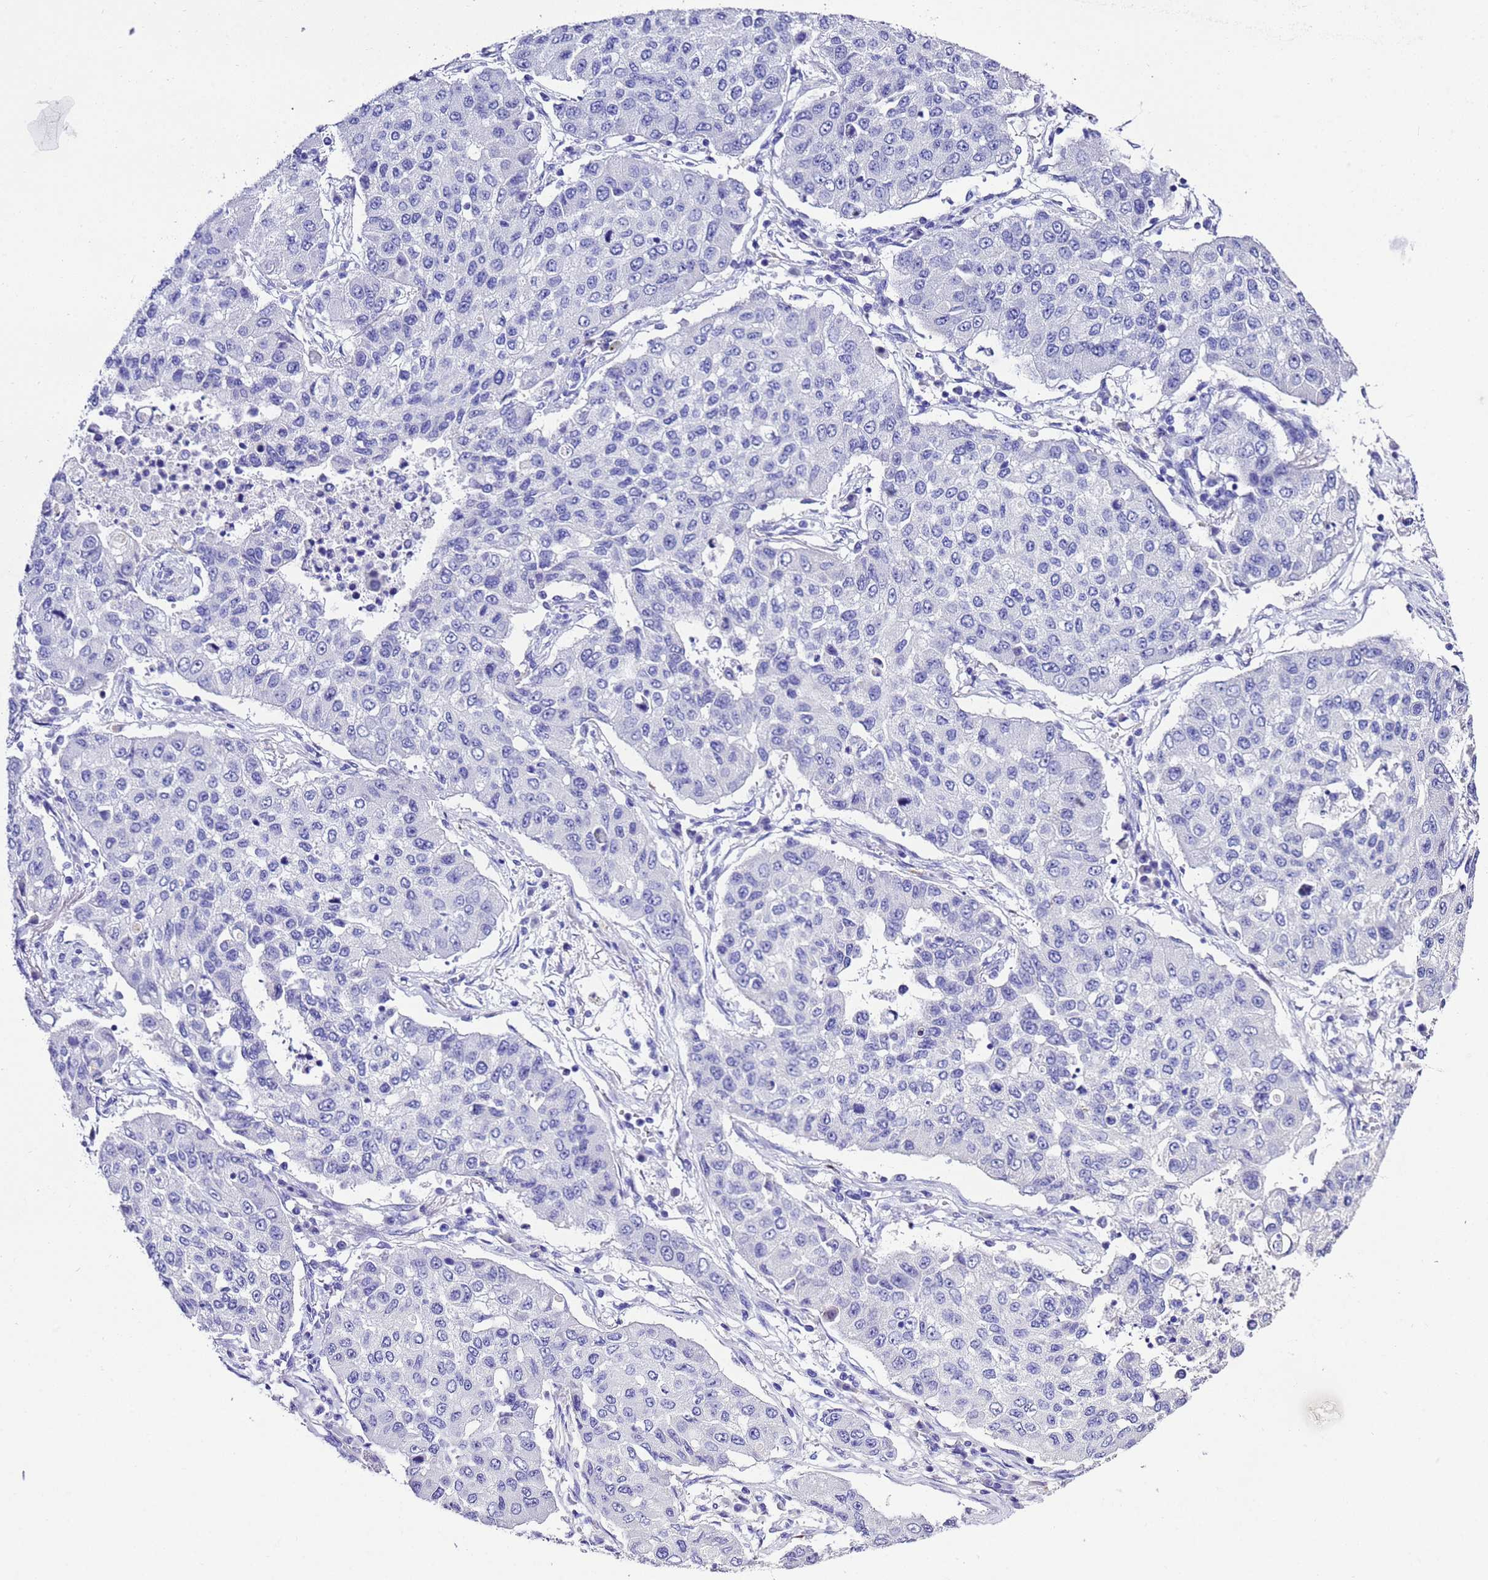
{"staining": {"intensity": "negative", "quantity": "none", "location": "none"}, "tissue": "lung cancer", "cell_type": "Tumor cells", "image_type": "cancer", "snomed": [{"axis": "morphology", "description": "Squamous cell carcinoma, NOS"}, {"axis": "topography", "description": "Lung"}], "caption": "This is a image of immunohistochemistry staining of squamous cell carcinoma (lung), which shows no positivity in tumor cells. (Immunohistochemistry (ihc), brightfield microscopy, high magnification).", "gene": "UGT2B10", "patient": {"sex": "male", "age": 74}}